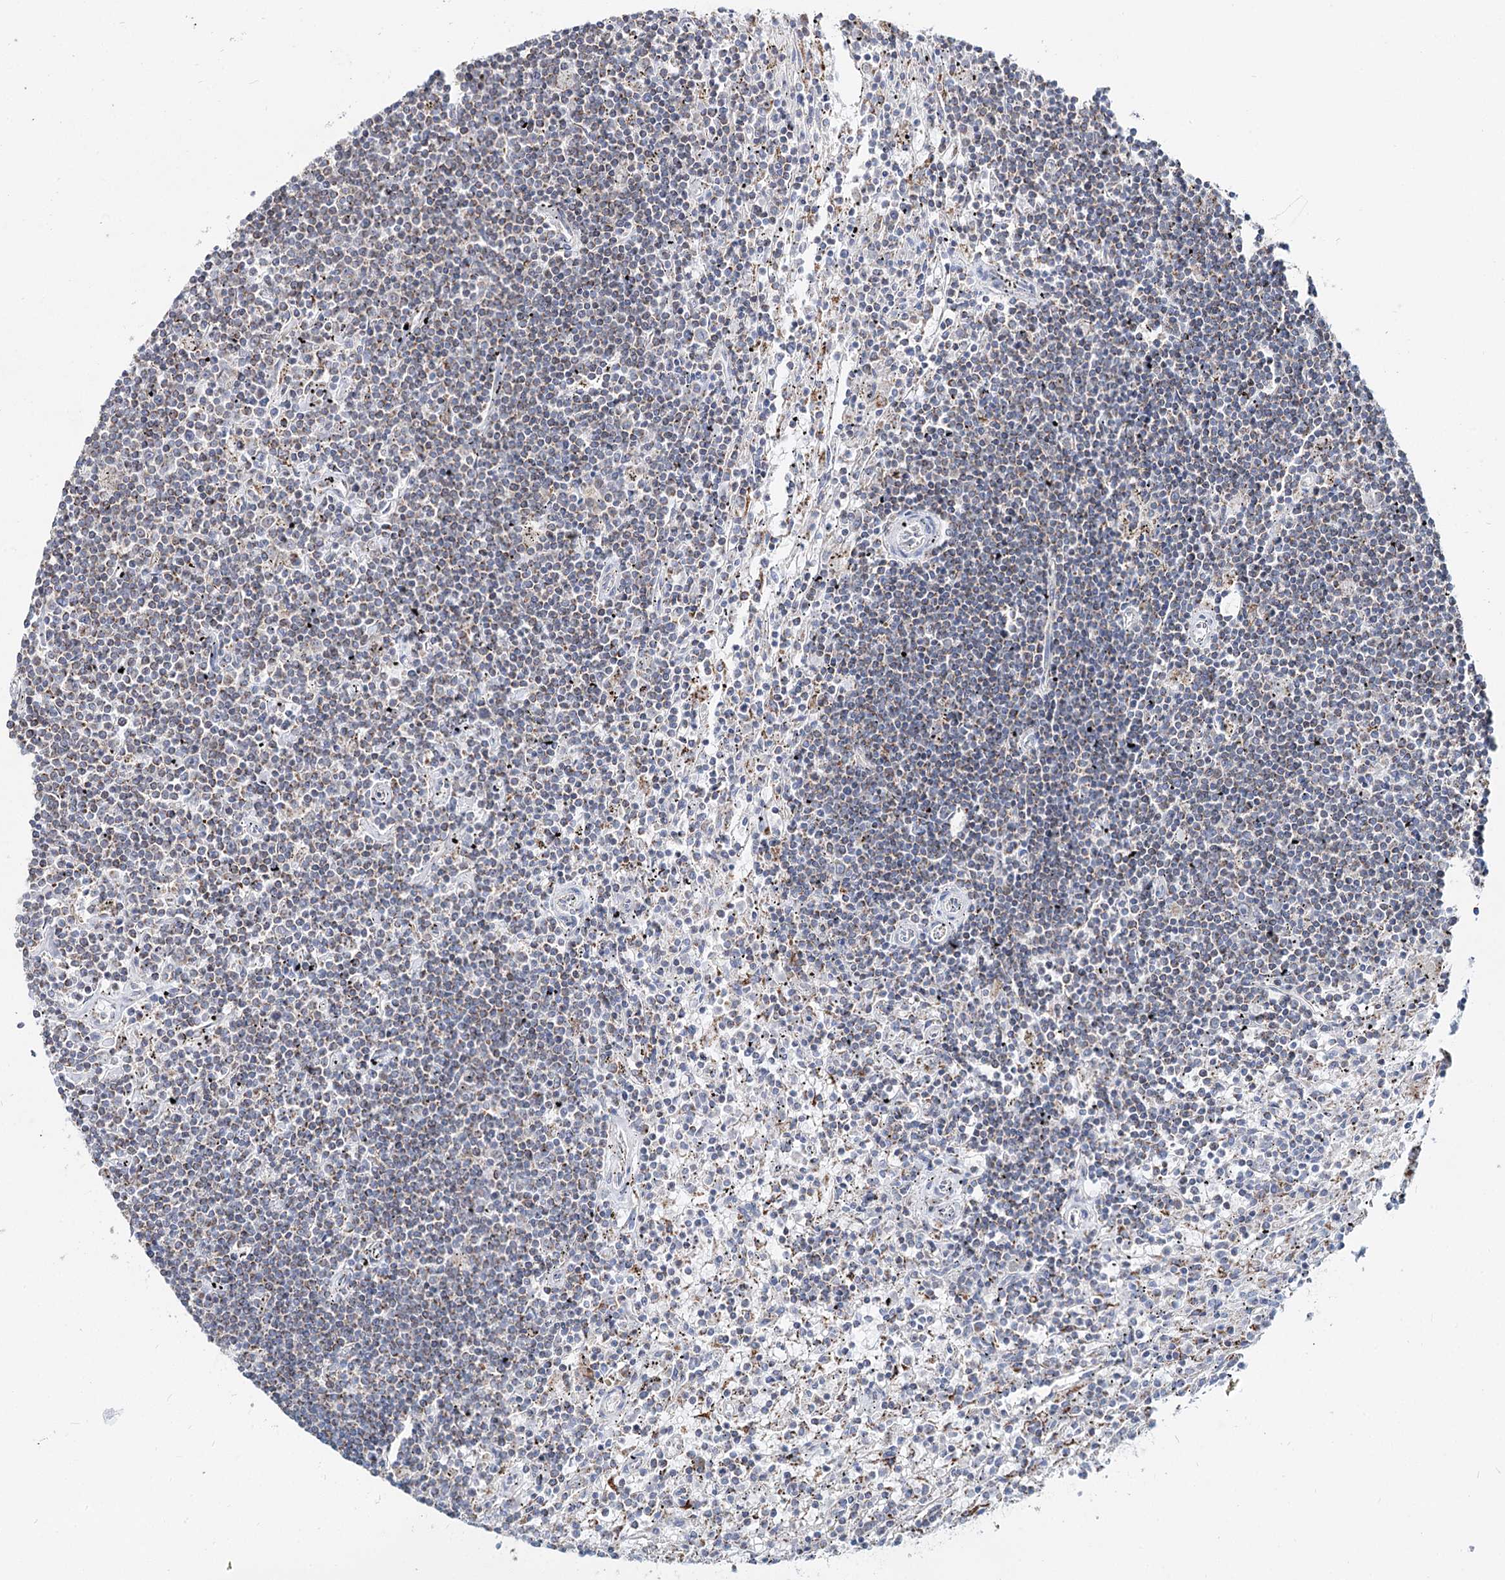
{"staining": {"intensity": "negative", "quantity": "none", "location": "none"}, "tissue": "lymphoma", "cell_type": "Tumor cells", "image_type": "cancer", "snomed": [{"axis": "morphology", "description": "Malignant lymphoma, non-Hodgkin's type, Low grade"}, {"axis": "topography", "description": "Spleen"}], "caption": "DAB immunohistochemical staining of malignant lymphoma, non-Hodgkin's type (low-grade) reveals no significant staining in tumor cells. (DAB immunohistochemistry (IHC) with hematoxylin counter stain).", "gene": "MCCC2", "patient": {"sex": "male", "age": 76}}